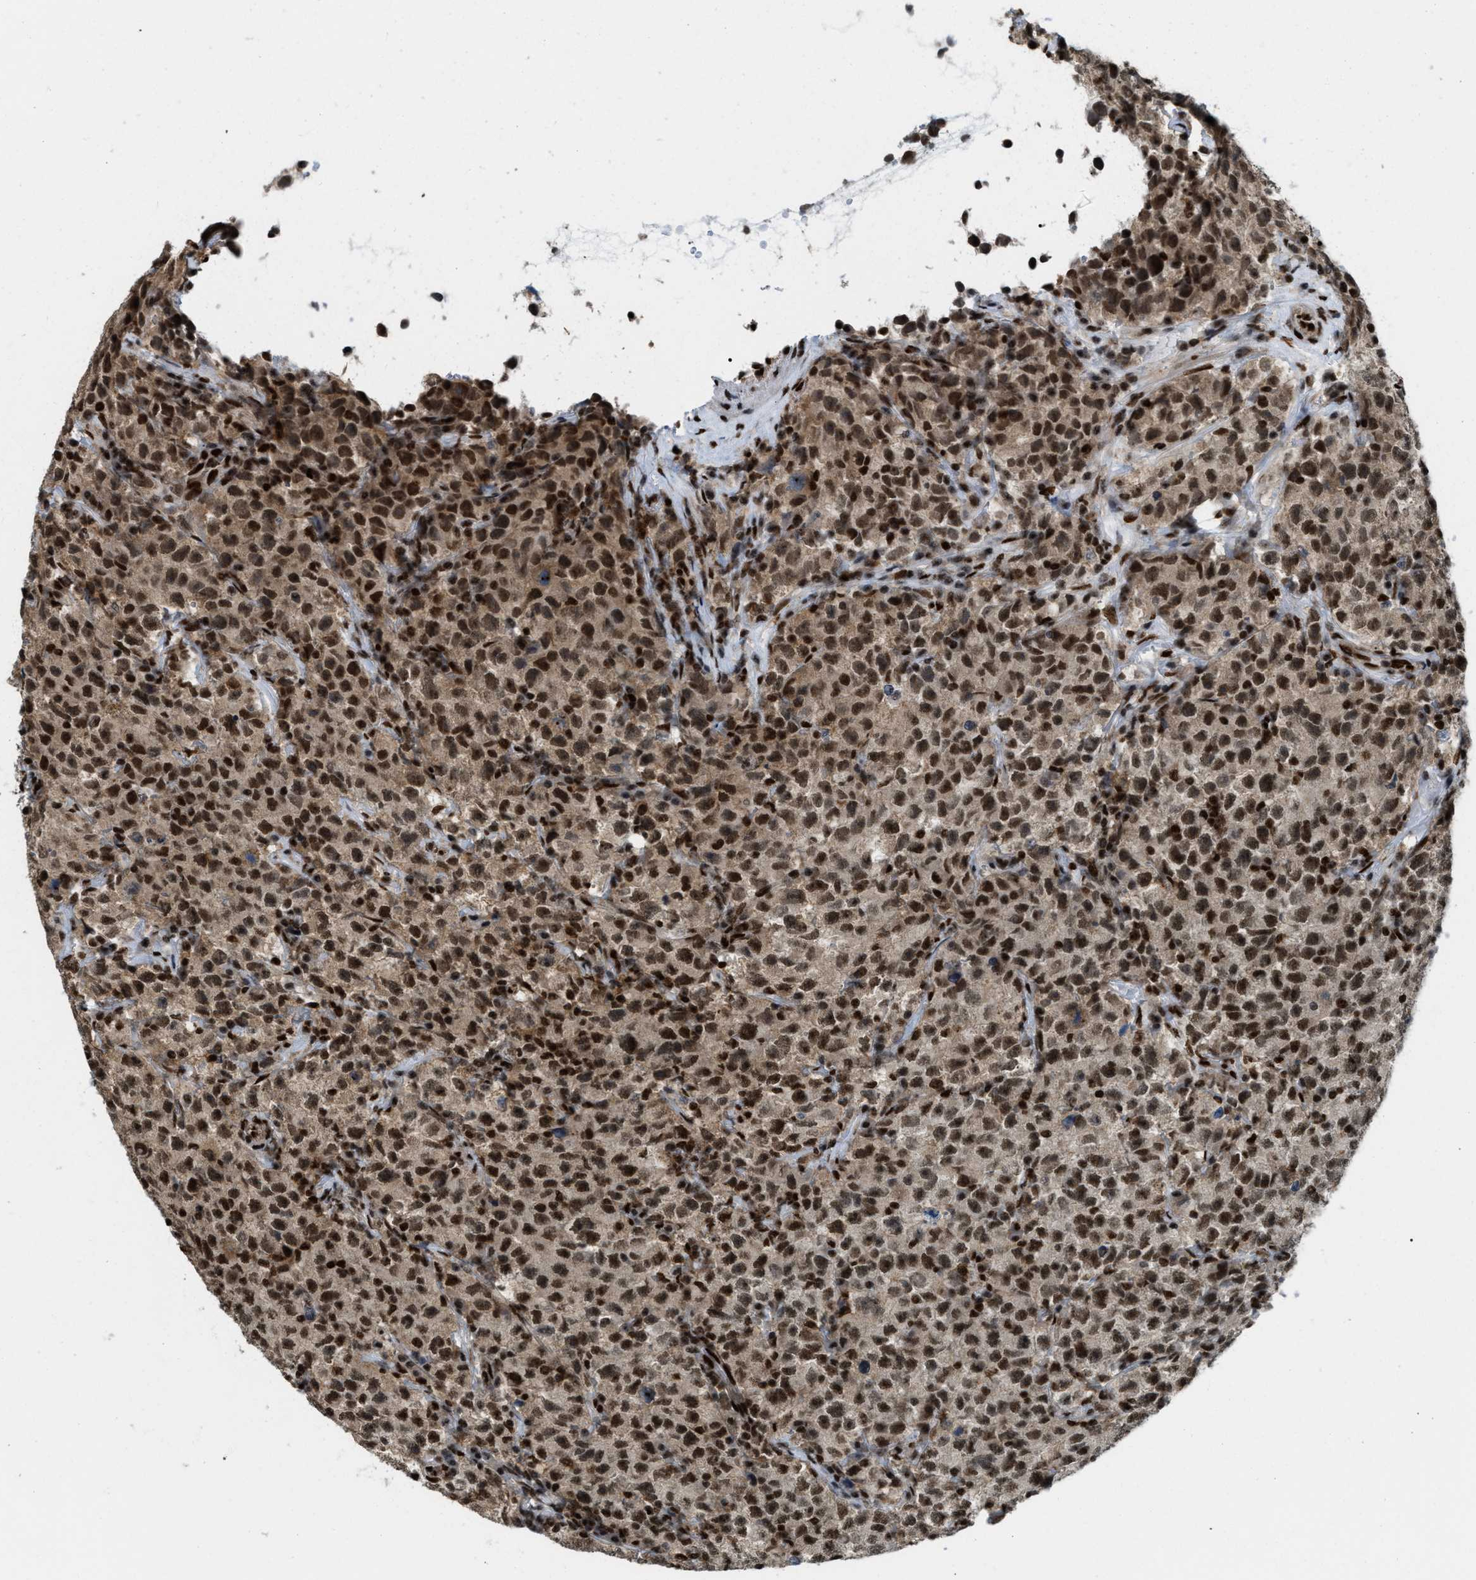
{"staining": {"intensity": "moderate", "quantity": ">75%", "location": "cytoplasmic/membranous,nuclear"}, "tissue": "testis cancer", "cell_type": "Tumor cells", "image_type": "cancer", "snomed": [{"axis": "morphology", "description": "Seminoma, NOS"}, {"axis": "topography", "description": "Testis"}], "caption": "Immunohistochemistry (IHC) (DAB (3,3'-diaminobenzidine)) staining of human testis seminoma demonstrates moderate cytoplasmic/membranous and nuclear protein staining in about >75% of tumor cells.", "gene": "NUMA1", "patient": {"sex": "male", "age": 22}}